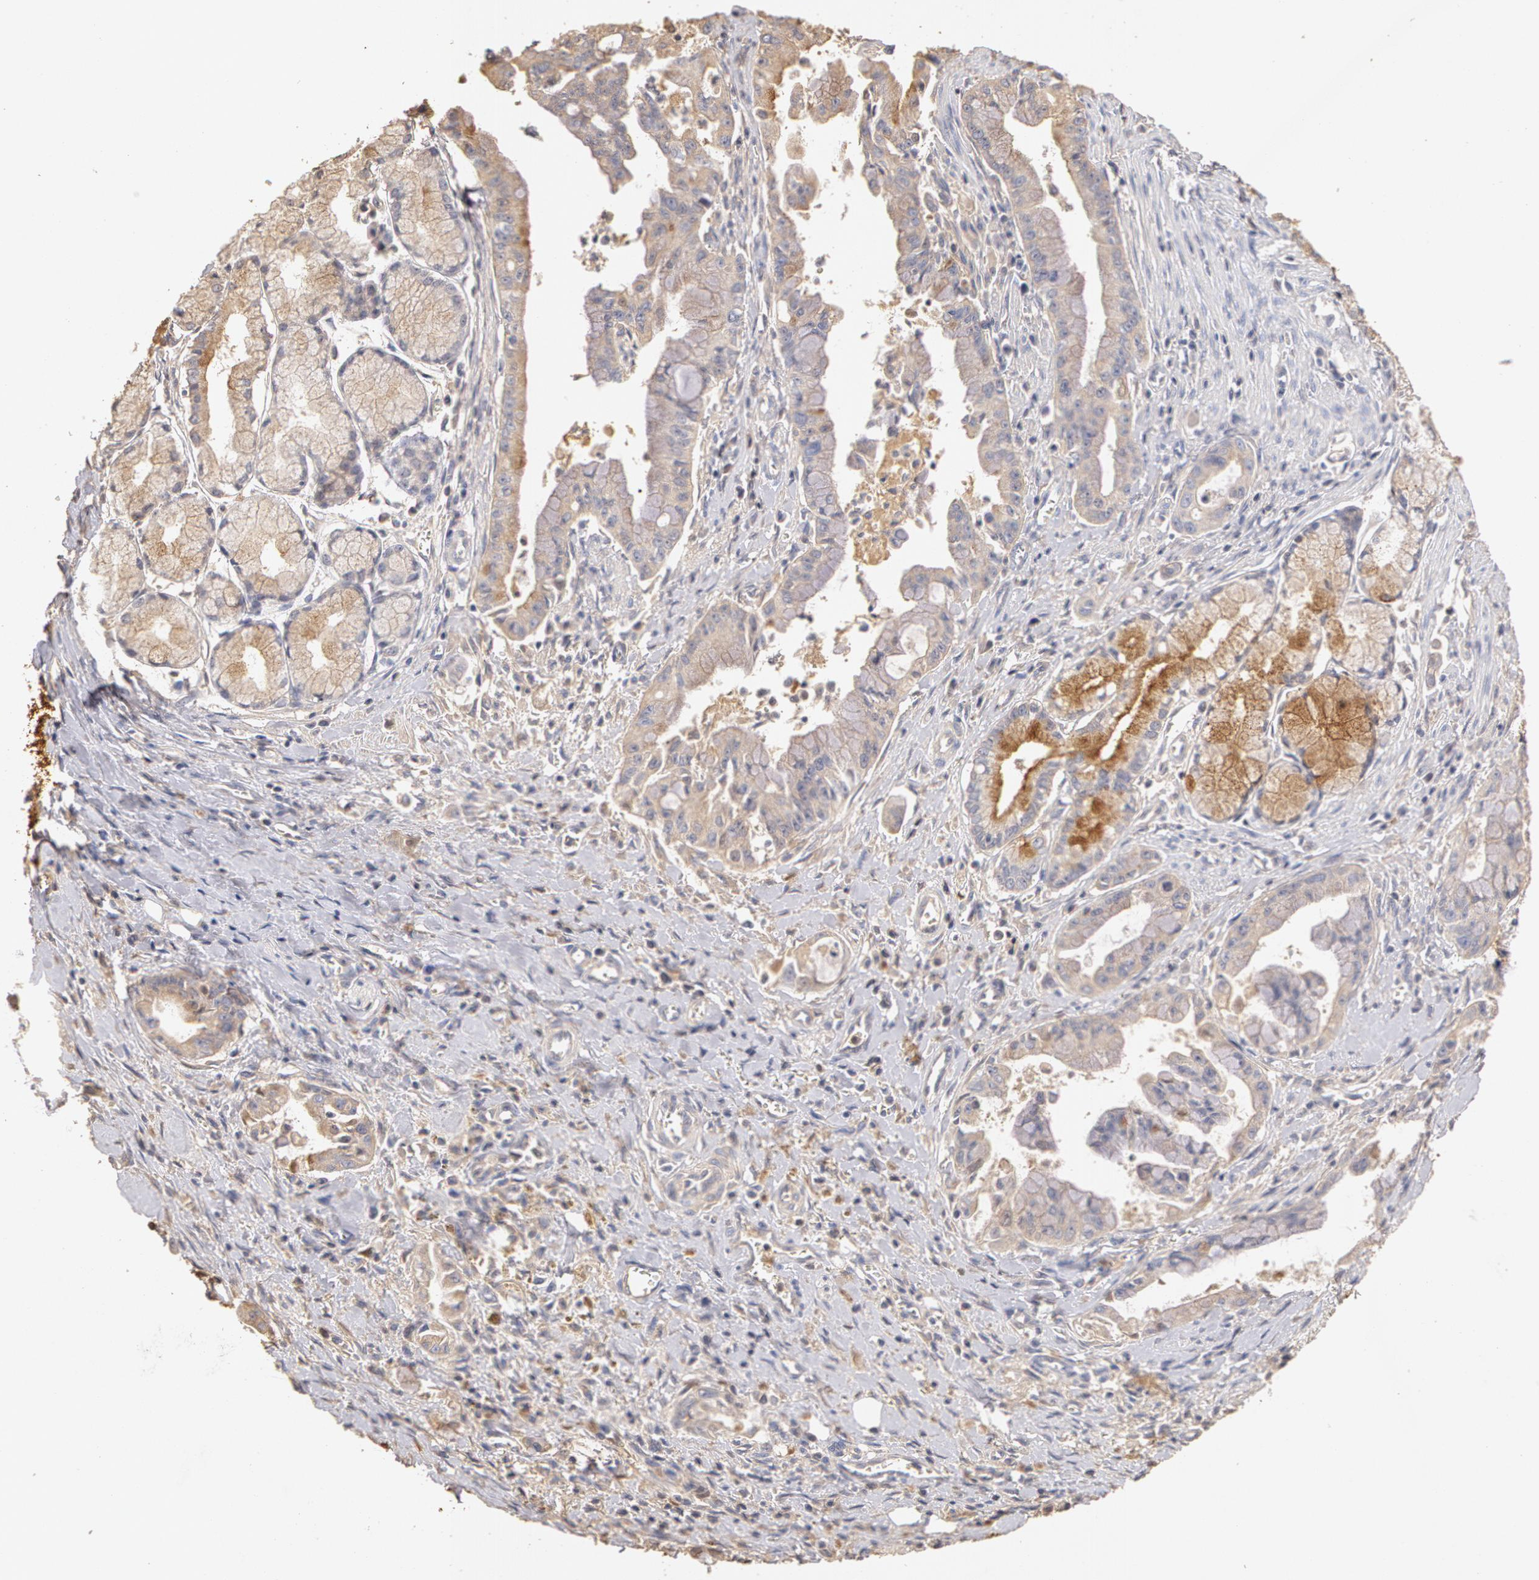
{"staining": {"intensity": "negative", "quantity": "none", "location": "none"}, "tissue": "pancreatic cancer", "cell_type": "Tumor cells", "image_type": "cancer", "snomed": [{"axis": "morphology", "description": "Adenocarcinoma, NOS"}, {"axis": "topography", "description": "Pancreas"}], "caption": "Histopathology image shows no significant protein staining in tumor cells of adenocarcinoma (pancreatic).", "gene": "TF", "patient": {"sex": "male", "age": 59}}